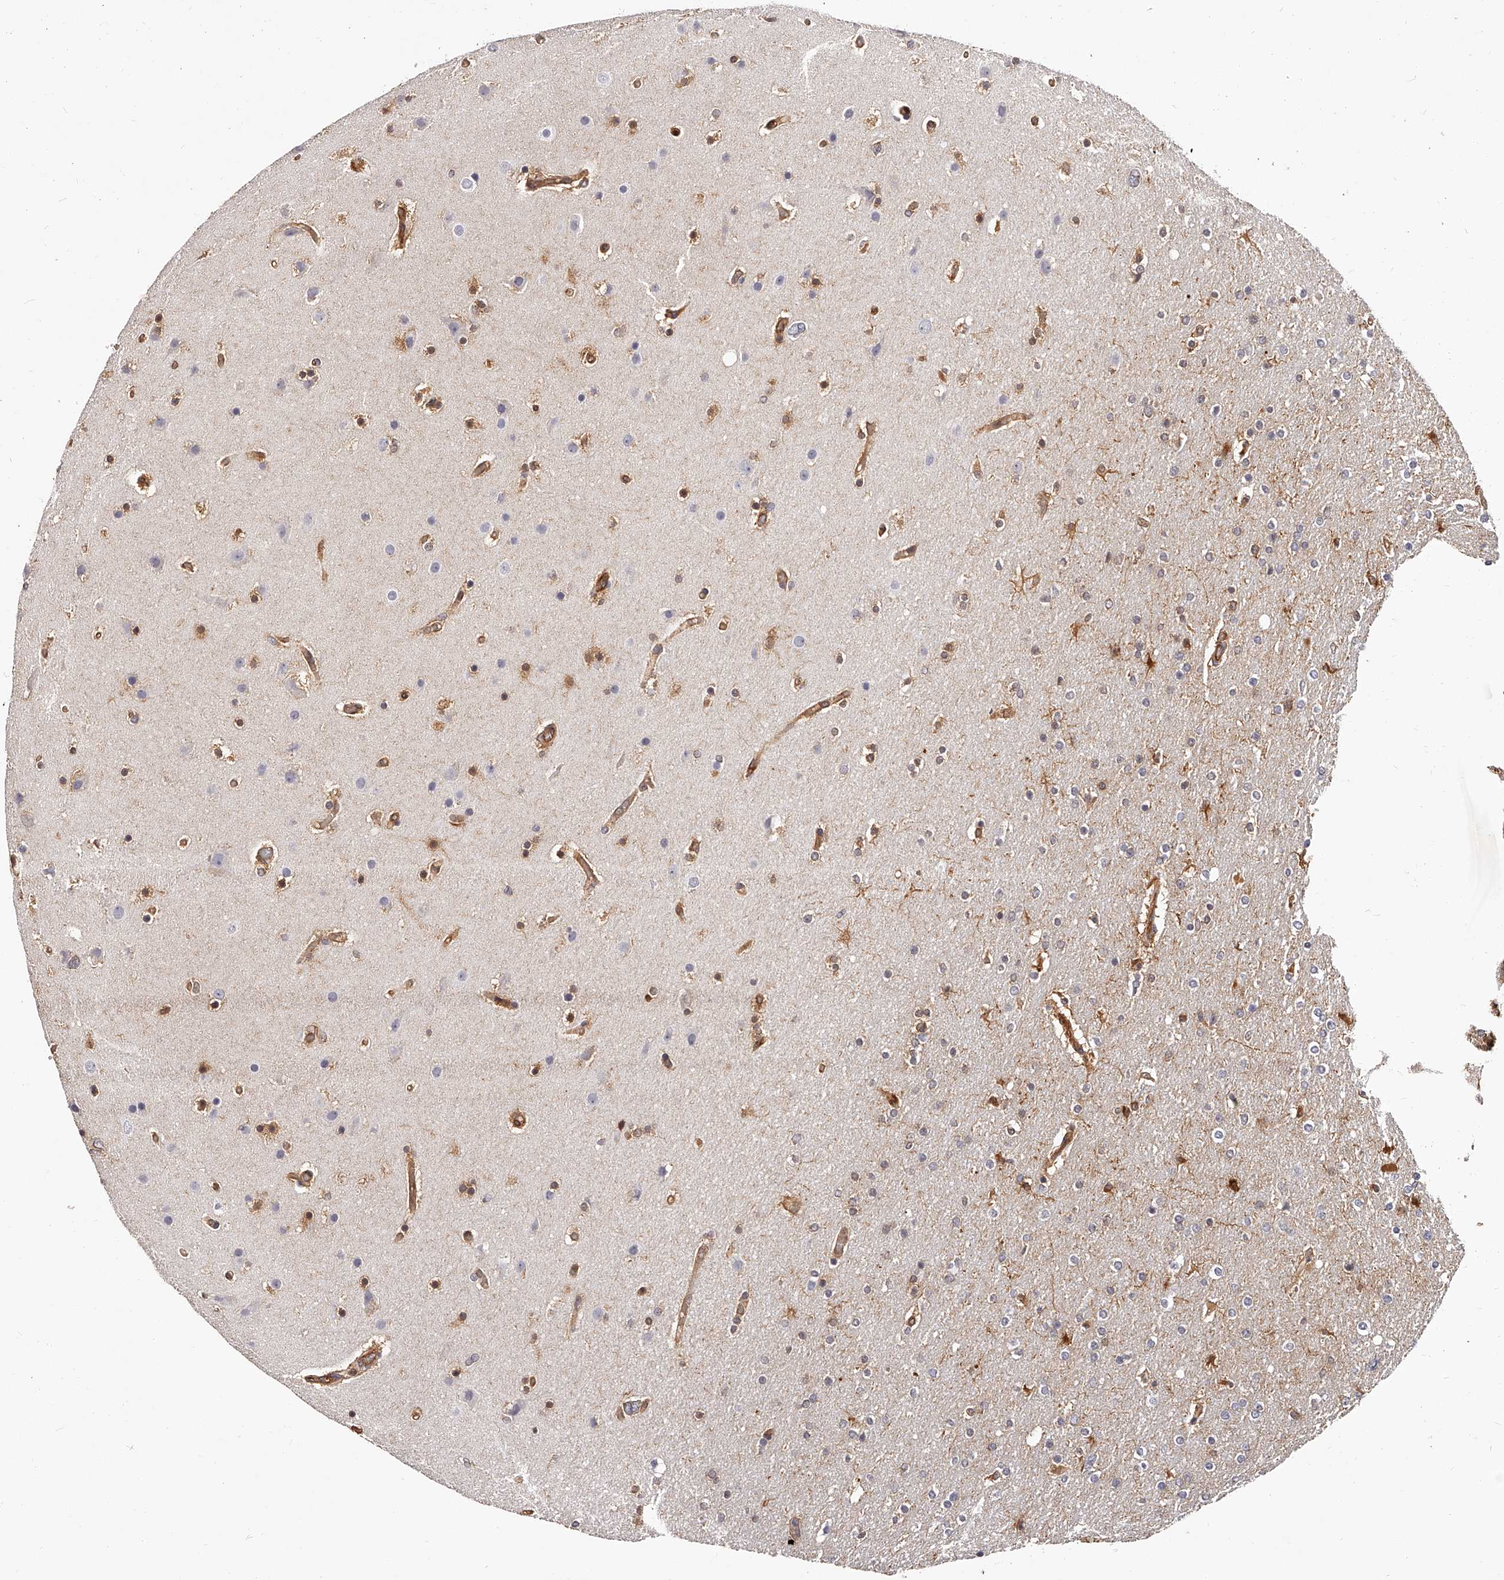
{"staining": {"intensity": "negative", "quantity": "none", "location": "none"}, "tissue": "glioma", "cell_type": "Tumor cells", "image_type": "cancer", "snomed": [{"axis": "morphology", "description": "Glioma, malignant, High grade"}, {"axis": "topography", "description": "Cerebral cortex"}], "caption": "Immunohistochemical staining of human glioma reveals no significant positivity in tumor cells.", "gene": "LAP3", "patient": {"sex": "female", "age": 36}}